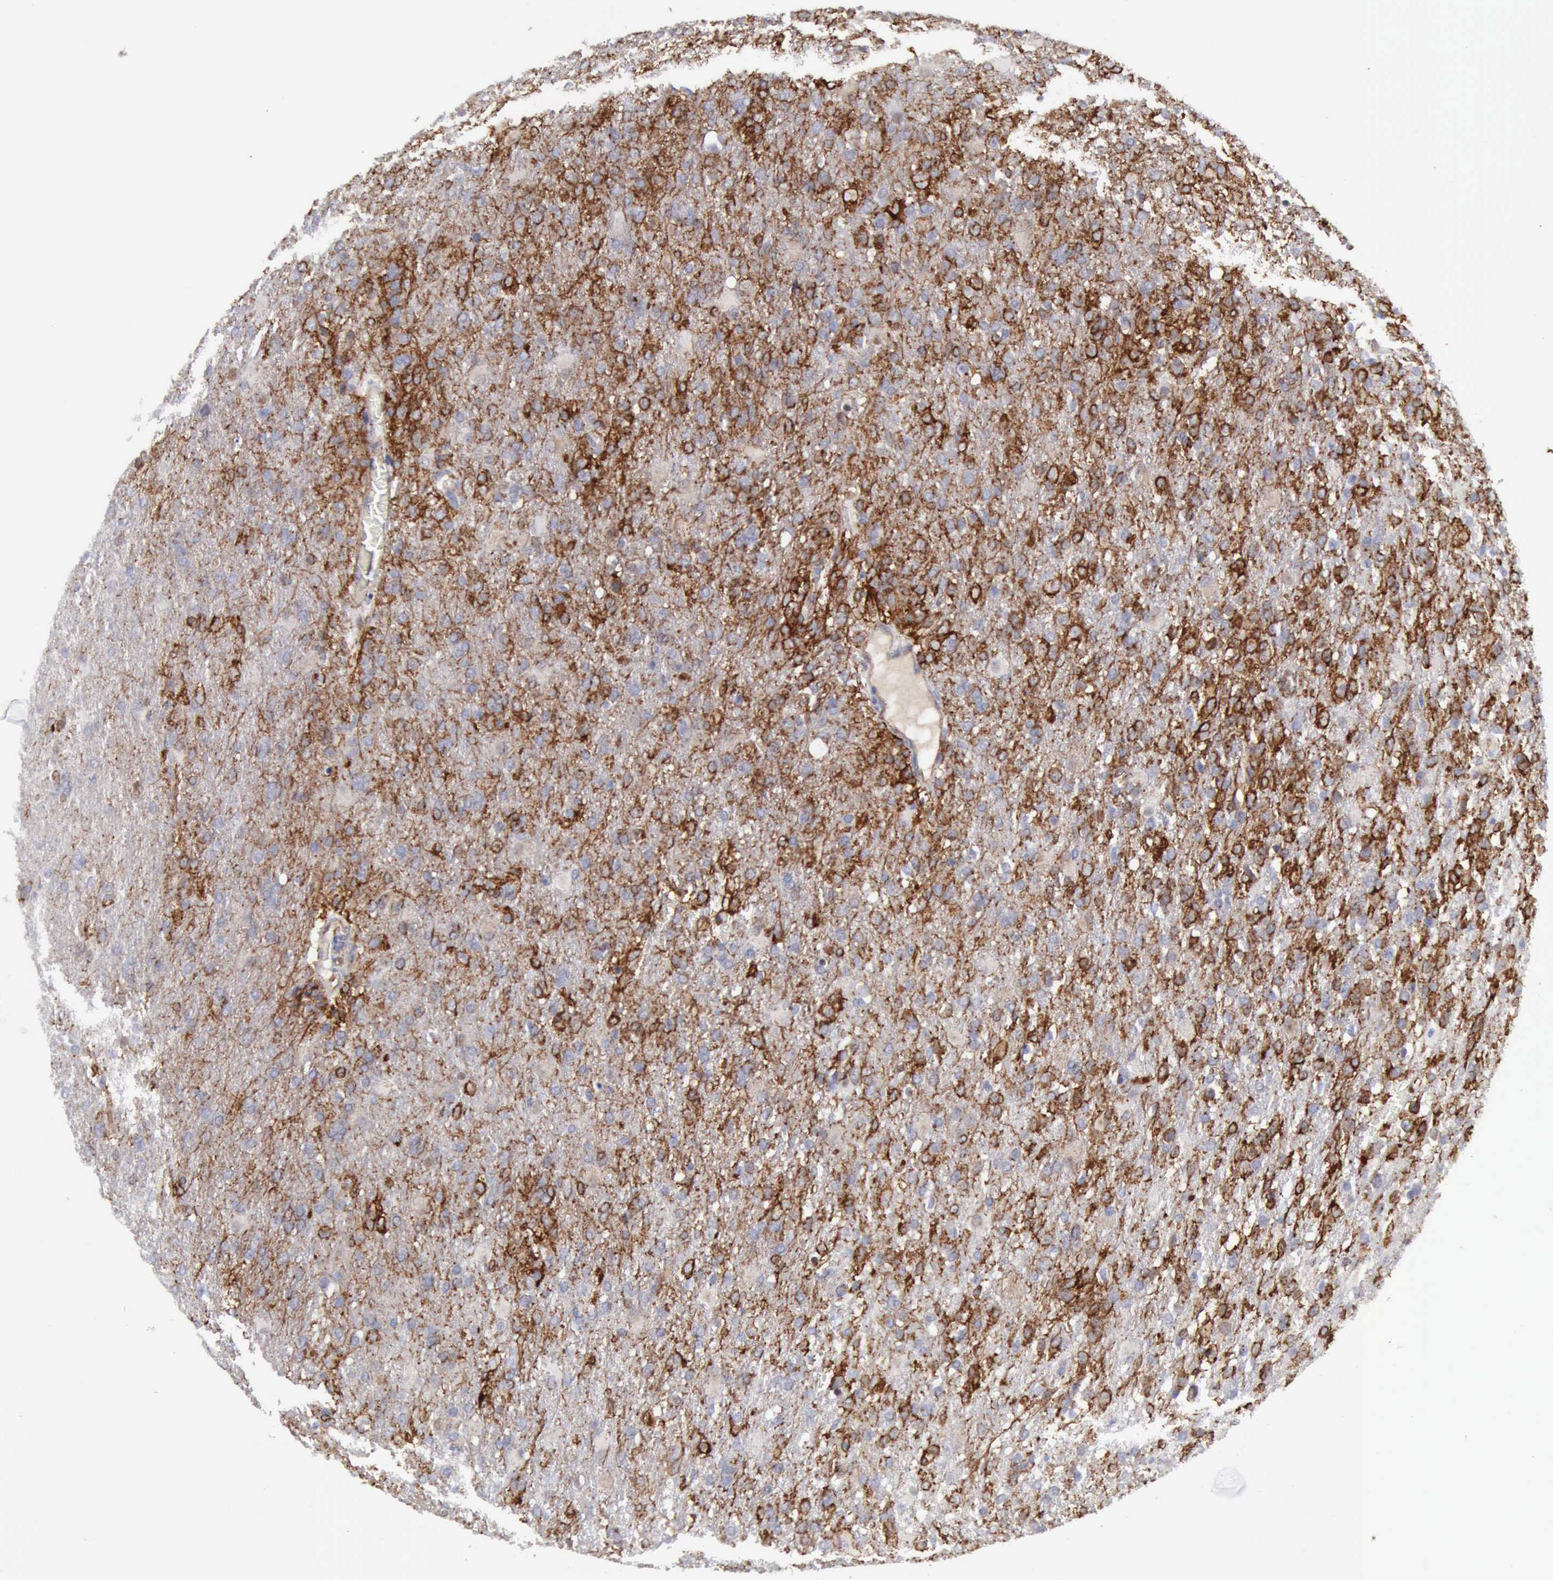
{"staining": {"intensity": "moderate", "quantity": "25%-75%", "location": "cytoplasmic/membranous"}, "tissue": "glioma", "cell_type": "Tumor cells", "image_type": "cancer", "snomed": [{"axis": "morphology", "description": "Glioma, malignant, High grade"}, {"axis": "topography", "description": "Brain"}], "caption": "An image of human glioma stained for a protein displays moderate cytoplasmic/membranous brown staining in tumor cells.", "gene": "TFRC", "patient": {"sex": "male", "age": 68}}